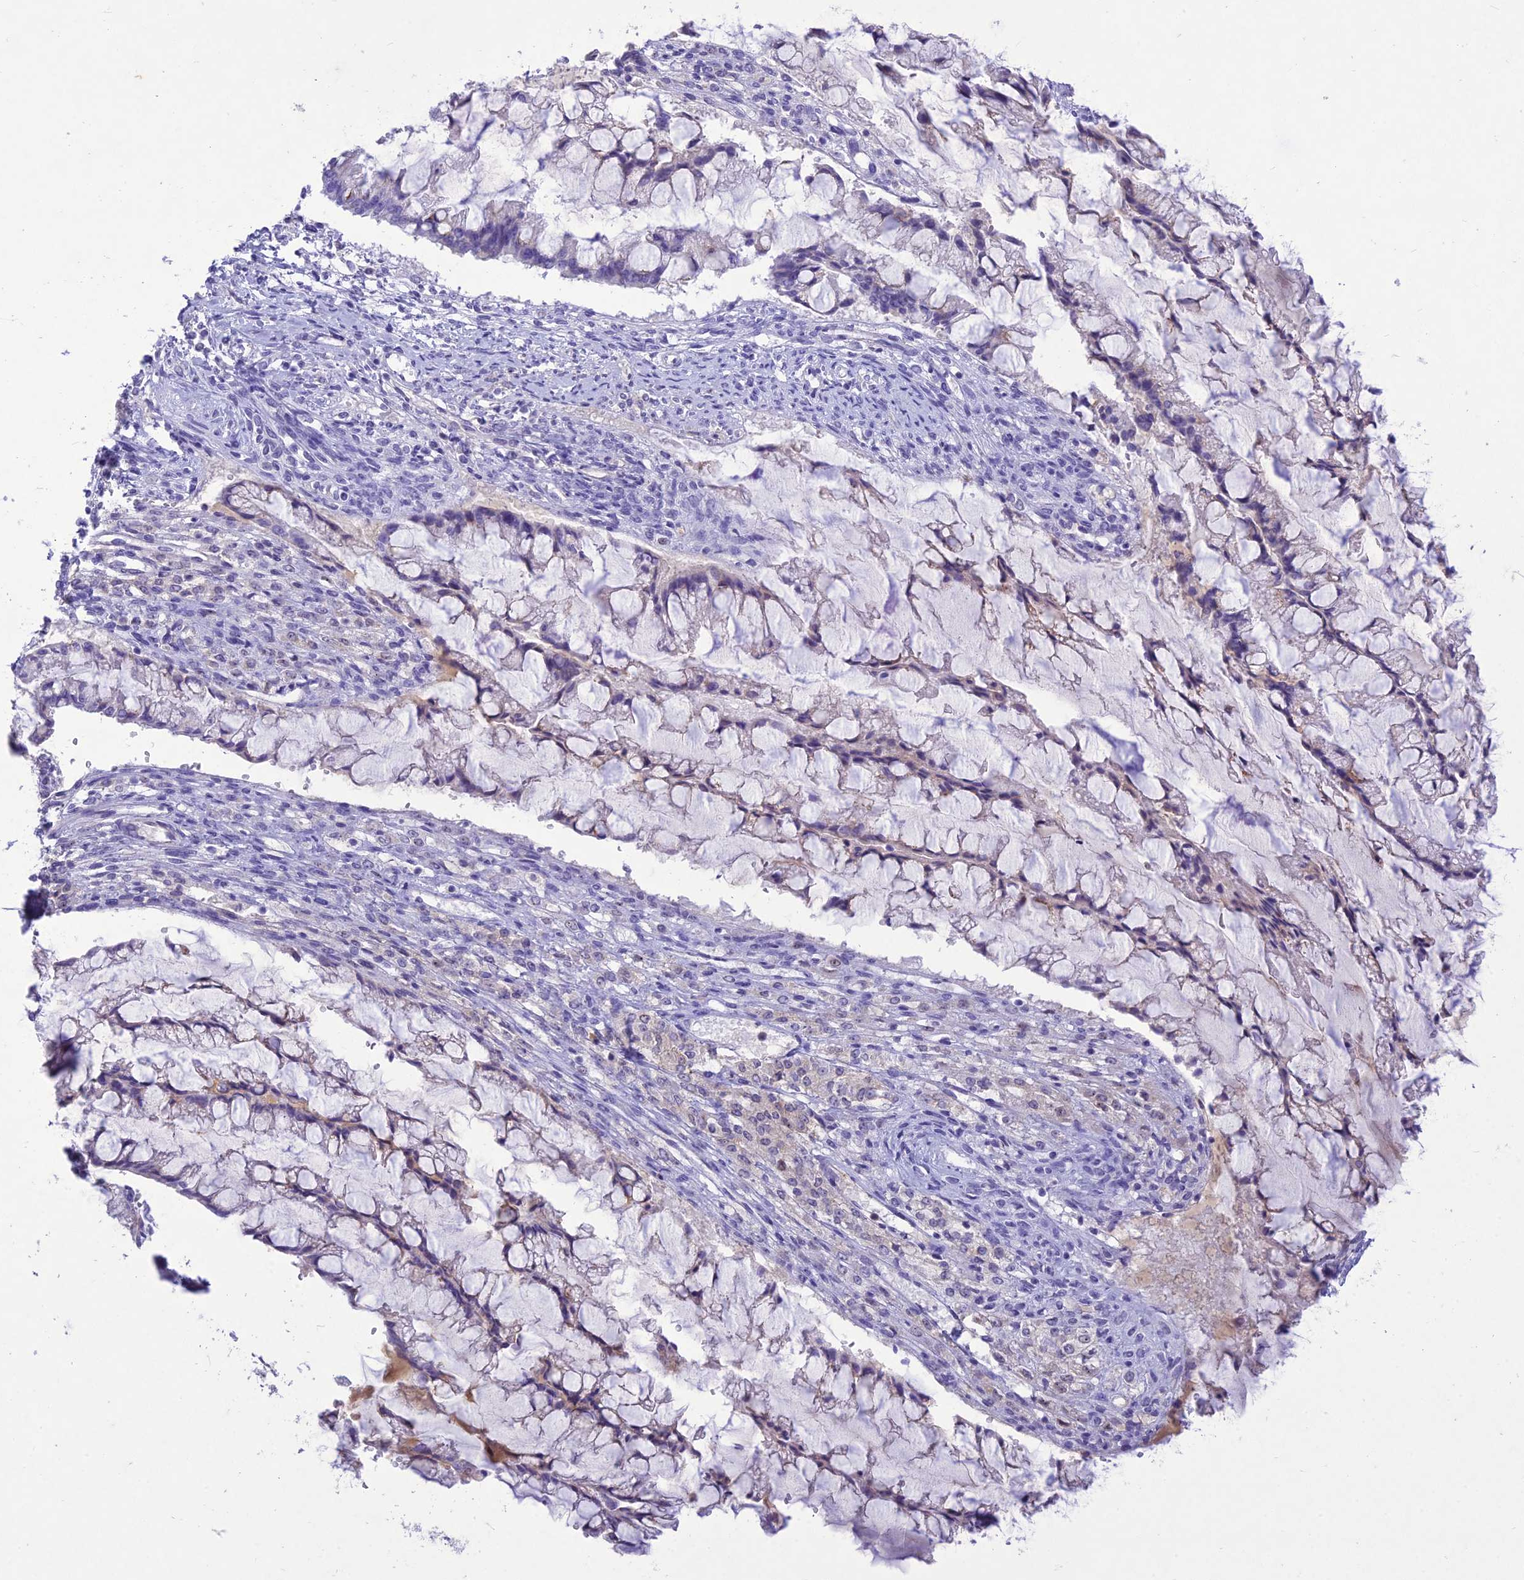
{"staining": {"intensity": "negative", "quantity": "none", "location": "none"}, "tissue": "ovarian cancer", "cell_type": "Tumor cells", "image_type": "cancer", "snomed": [{"axis": "morphology", "description": "Cystadenocarcinoma, mucinous, NOS"}, {"axis": "topography", "description": "Ovary"}], "caption": "This micrograph is of mucinous cystadenocarcinoma (ovarian) stained with immunohistochemistry (IHC) to label a protein in brown with the nuclei are counter-stained blue. There is no staining in tumor cells.", "gene": "SLC13A5", "patient": {"sex": "female", "age": 73}}